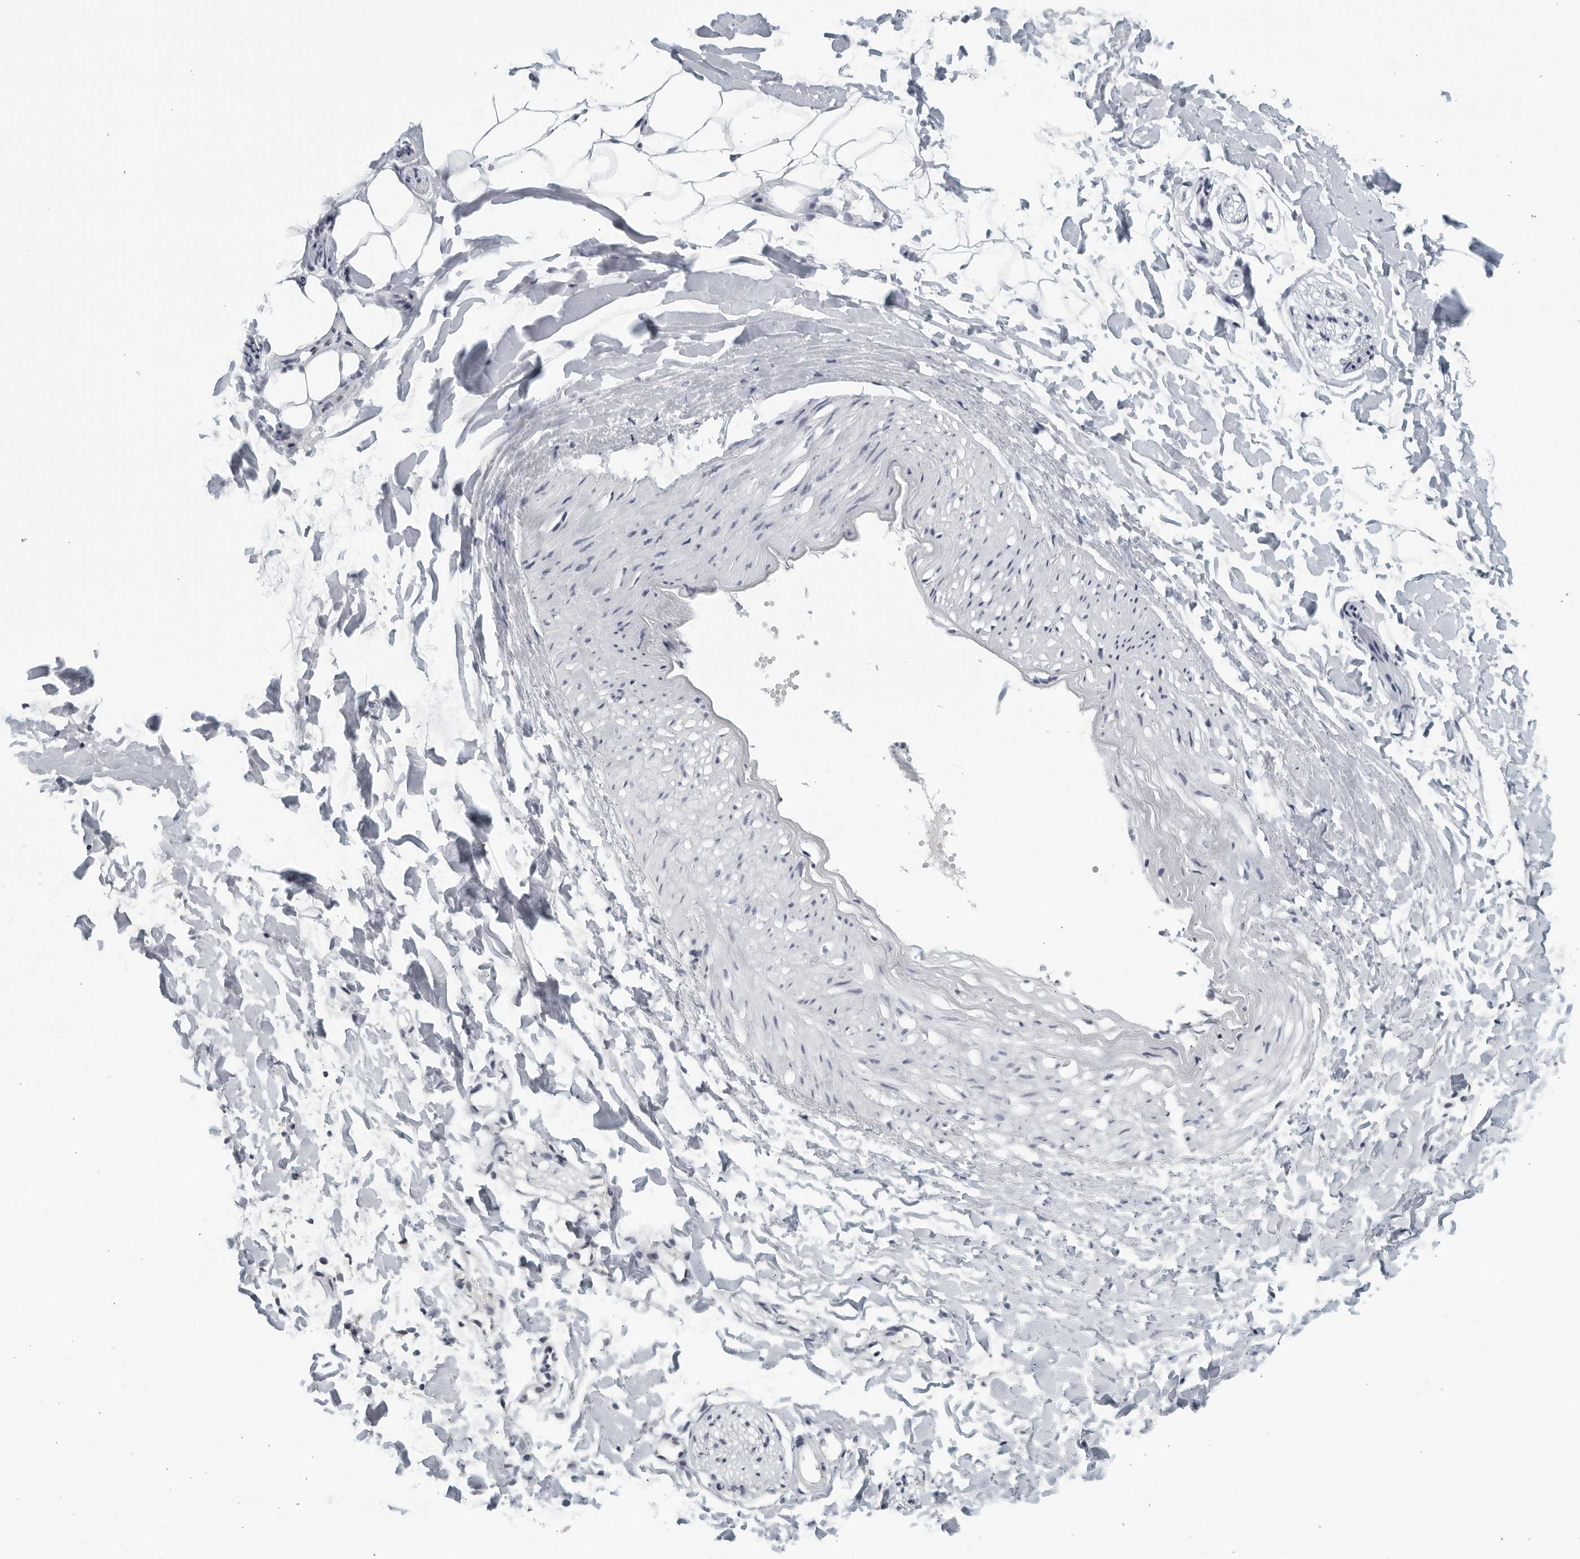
{"staining": {"intensity": "negative", "quantity": "none", "location": "none"}, "tissue": "adipose tissue", "cell_type": "Adipocytes", "image_type": "normal", "snomed": [{"axis": "morphology", "description": "Normal tissue, NOS"}, {"axis": "morphology", "description": "Adenocarcinoma, NOS"}, {"axis": "topography", "description": "Smooth muscle"}, {"axis": "topography", "description": "Colon"}], "caption": "Benign adipose tissue was stained to show a protein in brown. There is no significant positivity in adipocytes. The staining was performed using DAB to visualize the protein expression in brown, while the nuclei were stained in blue with hematoxylin (Magnification: 20x).", "gene": "RC3H1", "patient": {"sex": "male", "age": 14}}